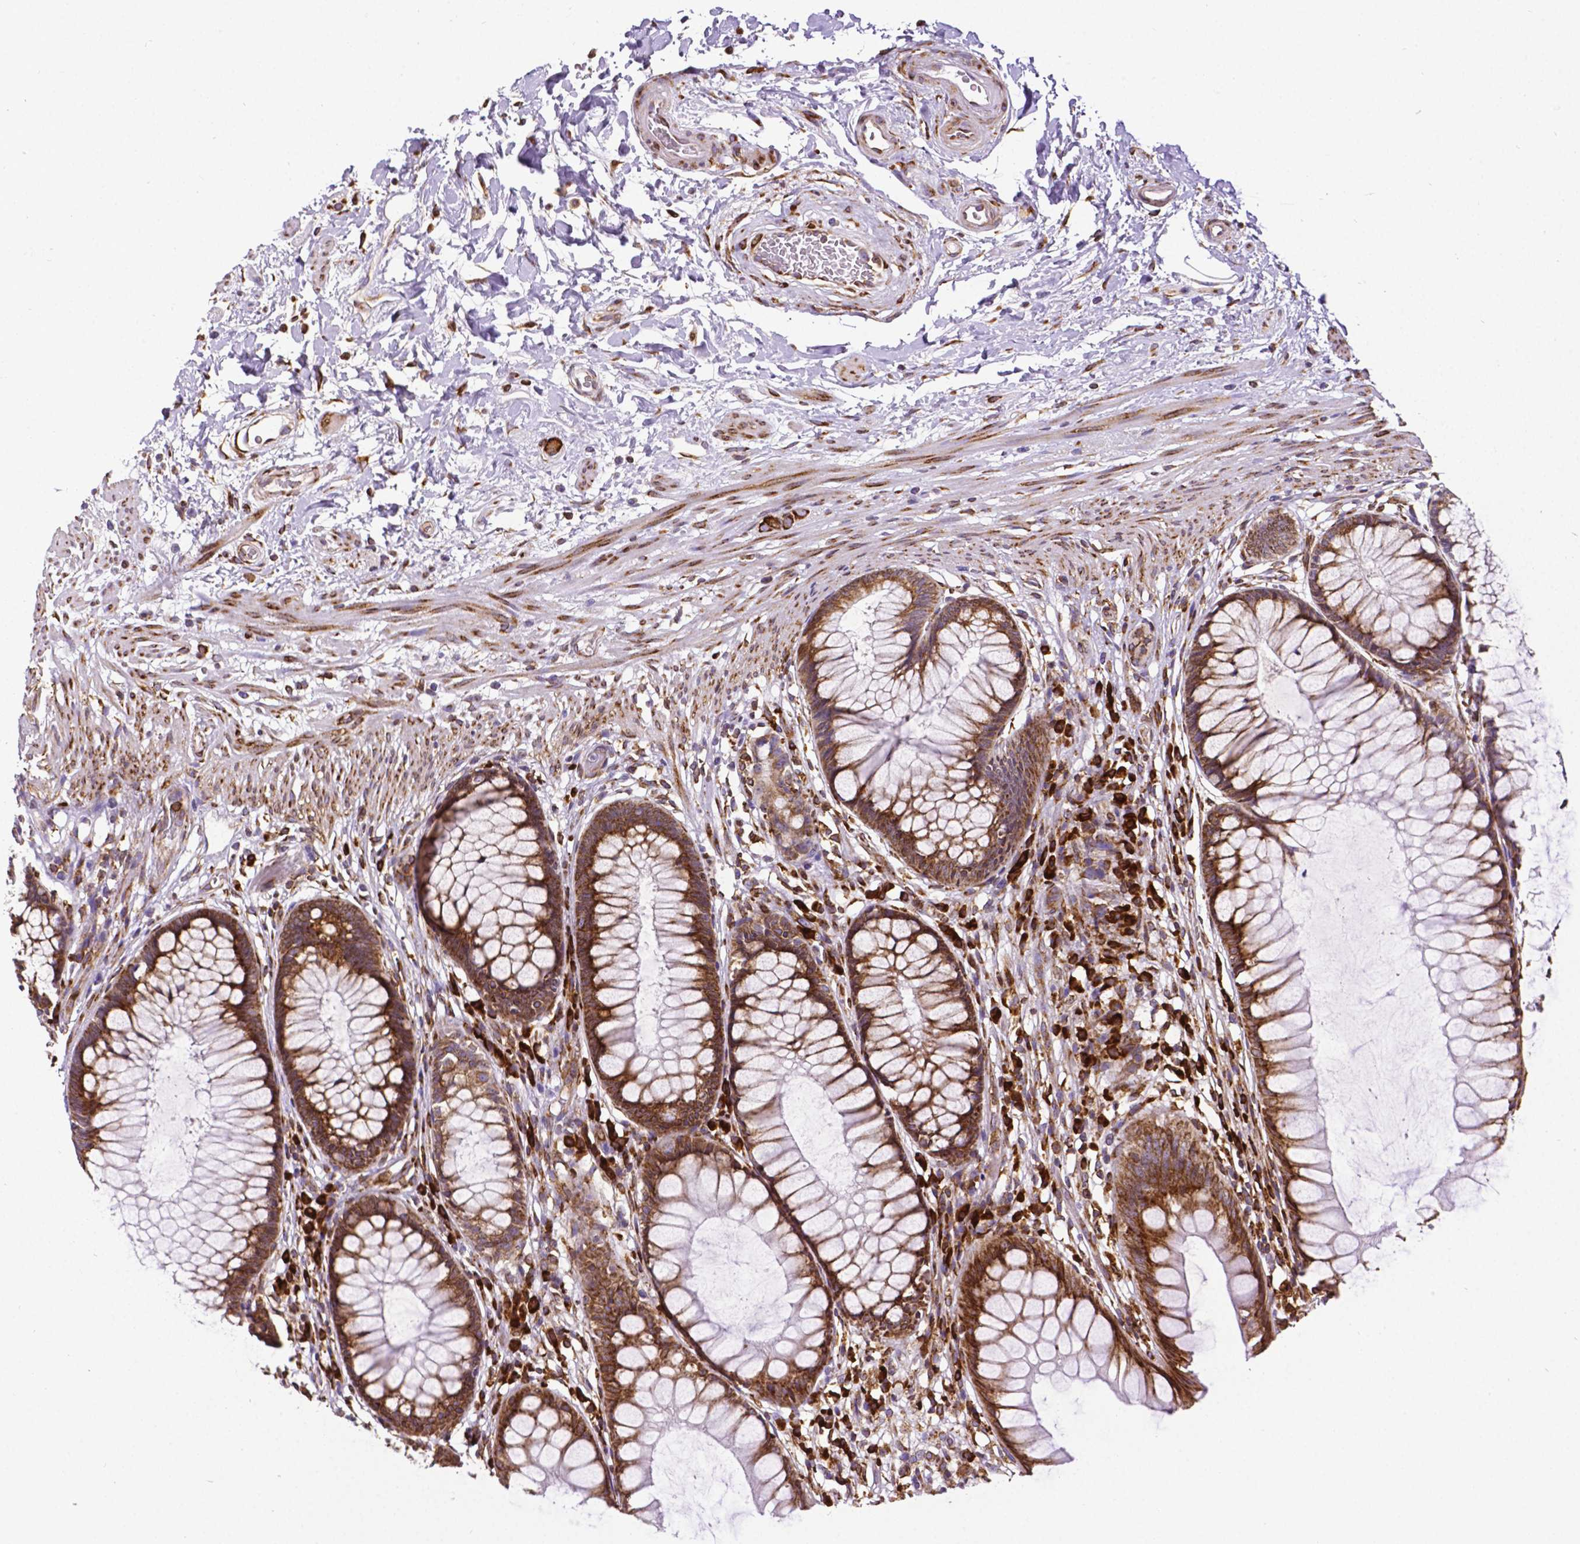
{"staining": {"intensity": "strong", "quantity": ">75%", "location": "cytoplasmic/membranous"}, "tissue": "rectum", "cell_type": "Glandular cells", "image_type": "normal", "snomed": [{"axis": "morphology", "description": "Normal tissue, NOS"}, {"axis": "topography", "description": "Smooth muscle"}, {"axis": "topography", "description": "Rectum"}], "caption": "Immunohistochemical staining of normal human rectum displays strong cytoplasmic/membranous protein staining in approximately >75% of glandular cells. The protein is shown in brown color, while the nuclei are stained blue.", "gene": "MTDH", "patient": {"sex": "male", "age": 53}}